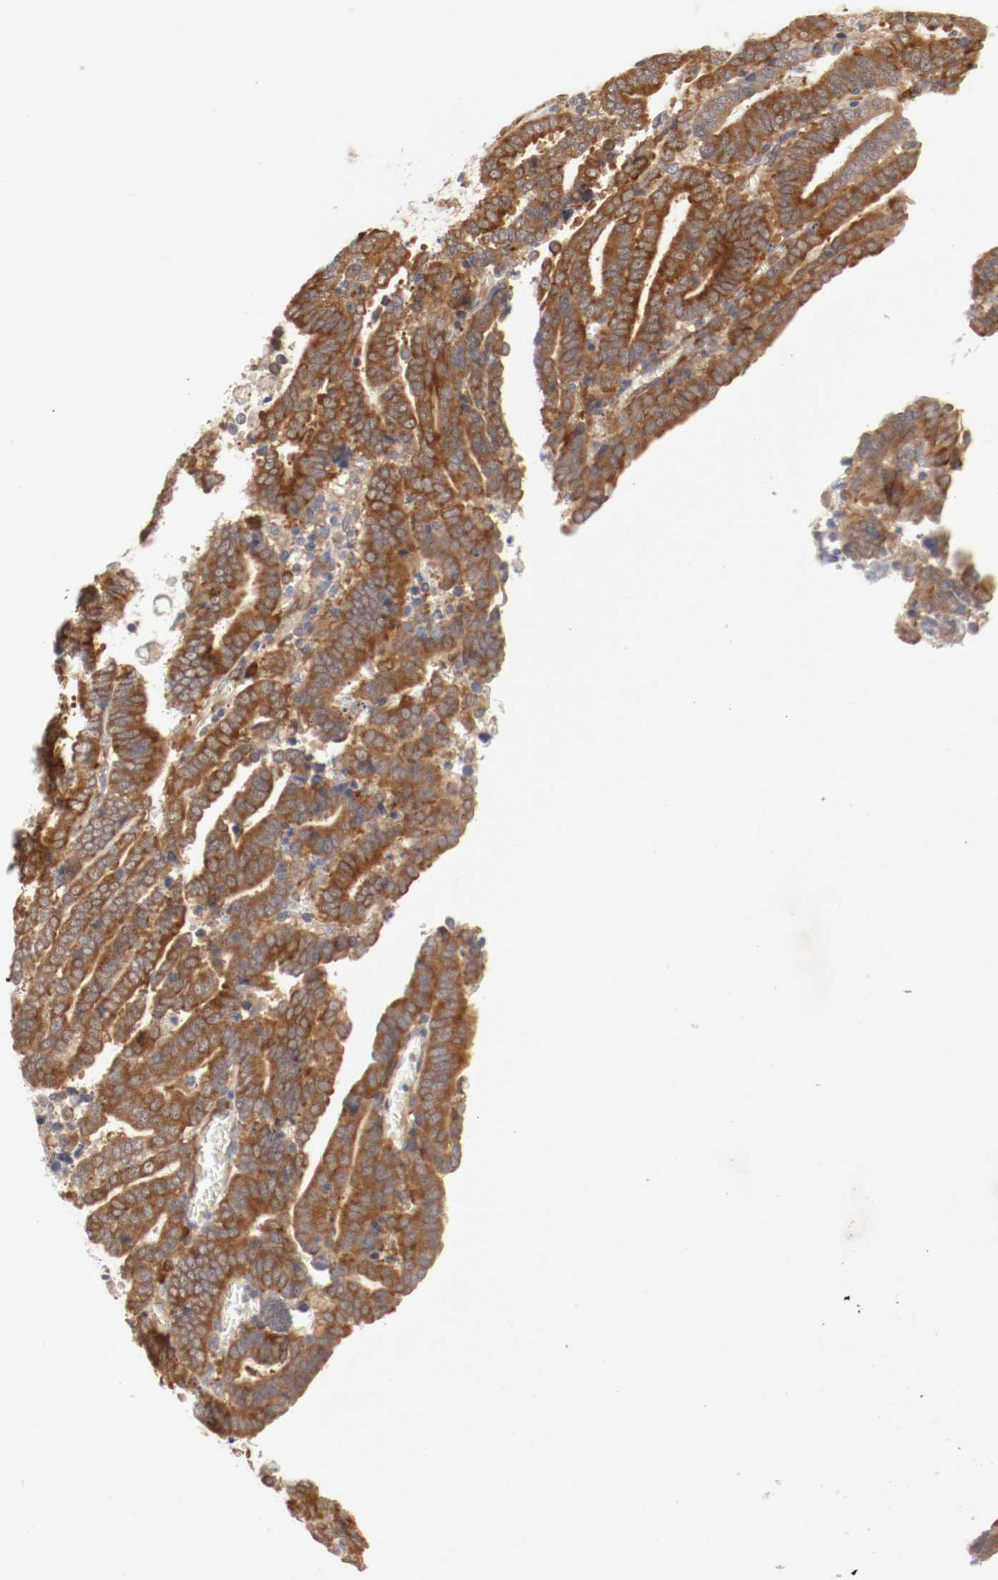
{"staining": {"intensity": "strong", "quantity": ">75%", "location": "cytoplasmic/membranous"}, "tissue": "endometrial cancer", "cell_type": "Tumor cells", "image_type": "cancer", "snomed": [{"axis": "morphology", "description": "Adenocarcinoma, NOS"}, {"axis": "topography", "description": "Uterus"}], "caption": "Adenocarcinoma (endometrial) was stained to show a protein in brown. There is high levels of strong cytoplasmic/membranous staining in about >75% of tumor cells.", "gene": "FKBP3", "patient": {"sex": "female", "age": 83}}